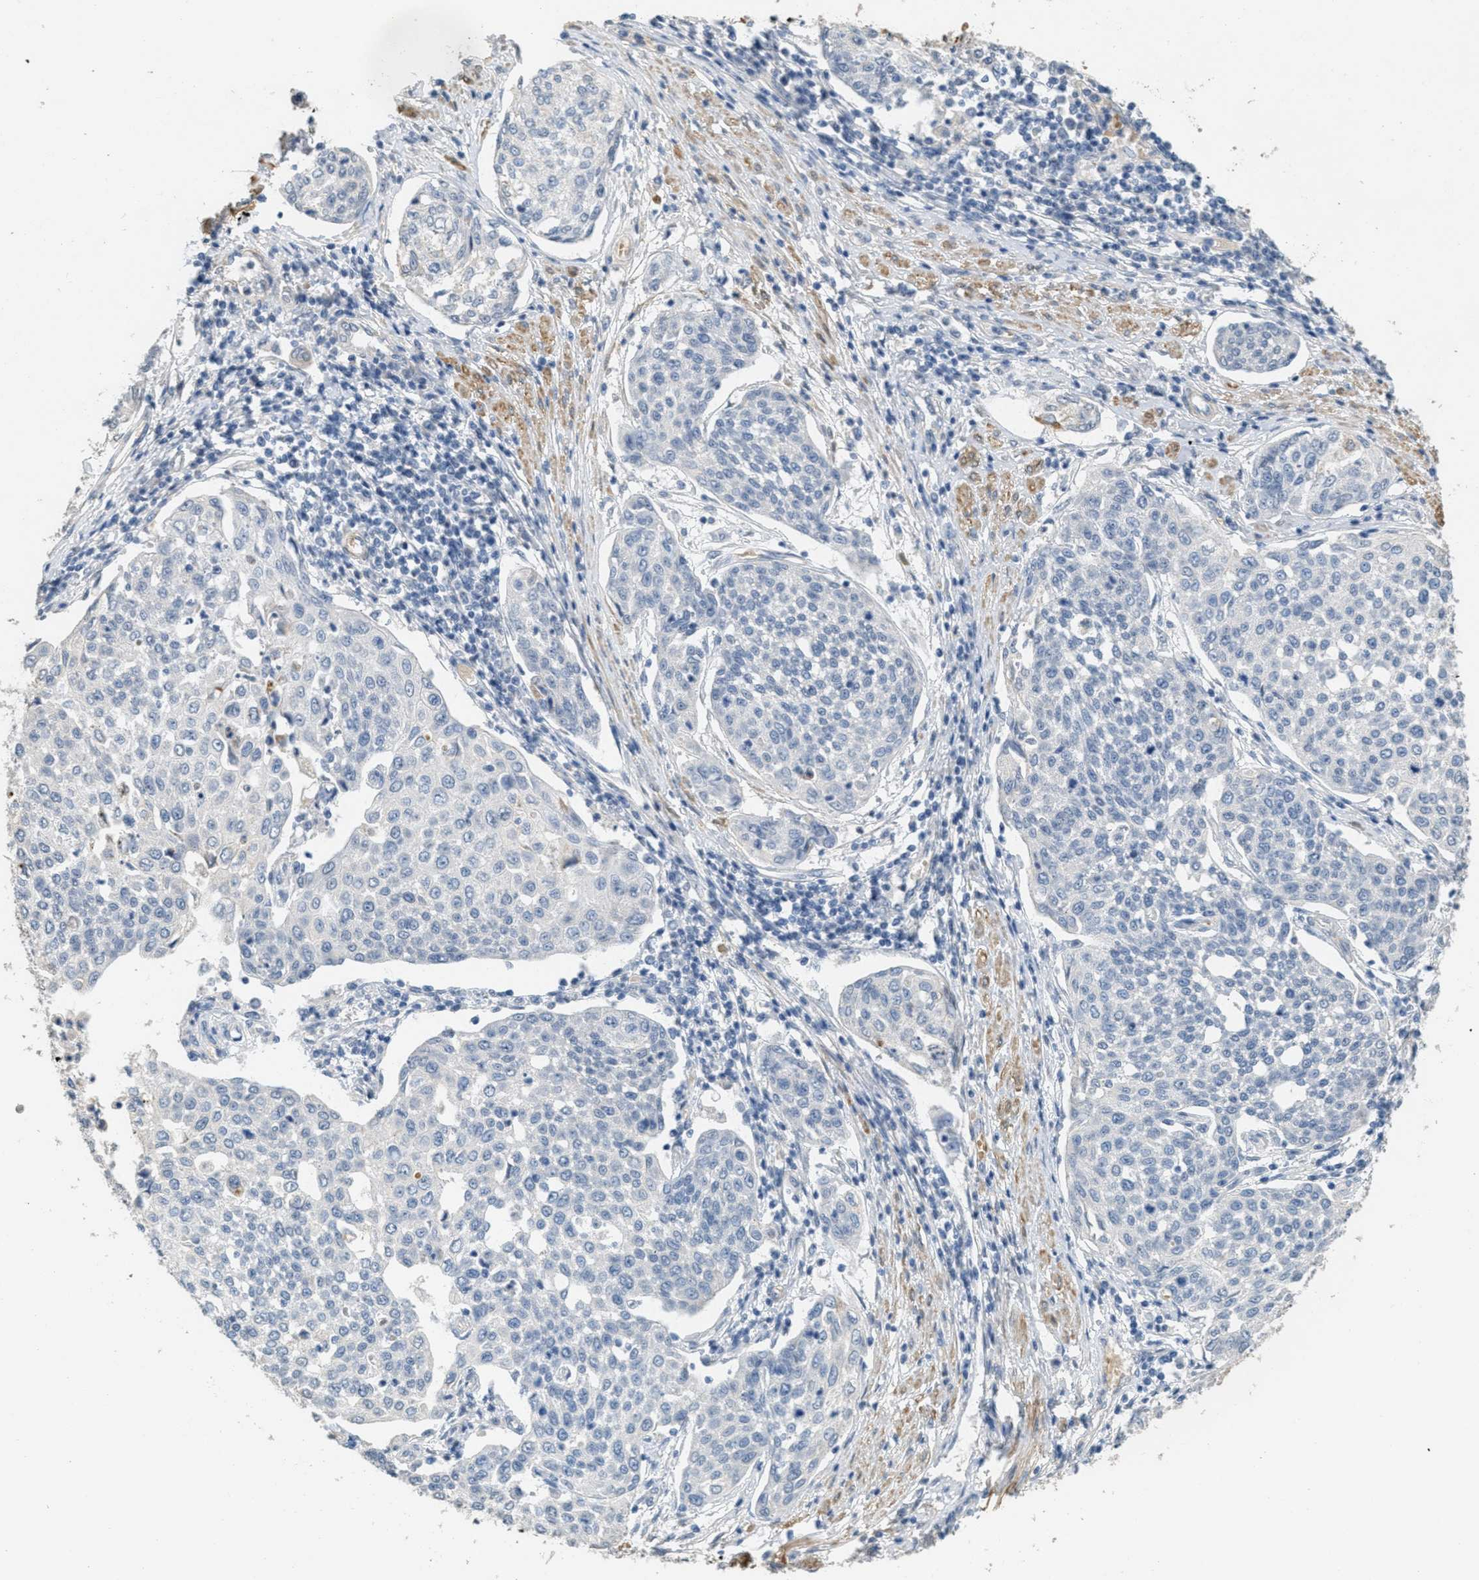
{"staining": {"intensity": "negative", "quantity": "none", "location": "none"}, "tissue": "cervical cancer", "cell_type": "Tumor cells", "image_type": "cancer", "snomed": [{"axis": "morphology", "description": "Squamous cell carcinoma, NOS"}, {"axis": "topography", "description": "Cervix"}], "caption": "High power microscopy image of an IHC photomicrograph of cervical cancer (squamous cell carcinoma), revealing no significant expression in tumor cells. Nuclei are stained in blue.", "gene": "MRS2", "patient": {"sex": "female", "age": 34}}